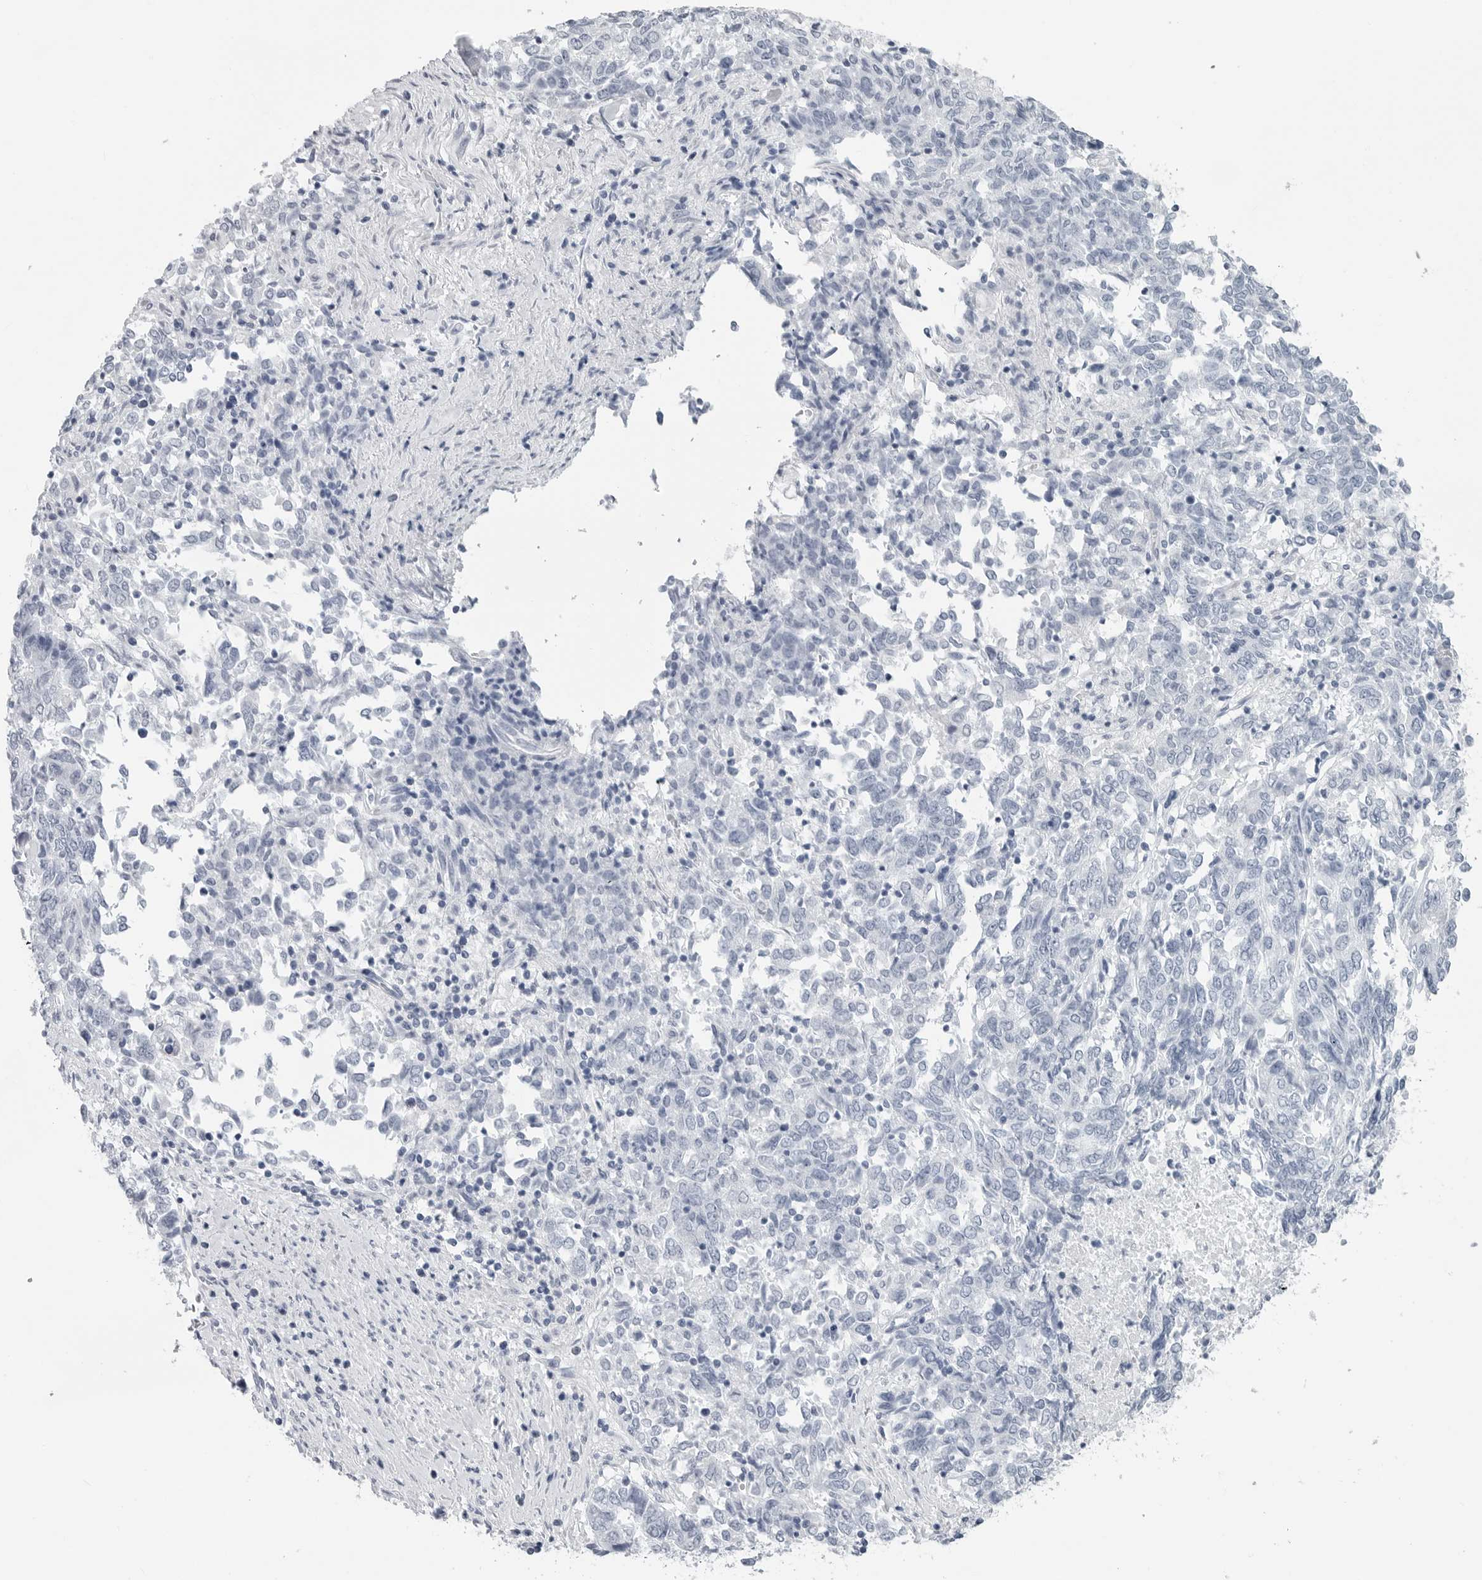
{"staining": {"intensity": "negative", "quantity": "none", "location": "none"}, "tissue": "endometrial cancer", "cell_type": "Tumor cells", "image_type": "cancer", "snomed": [{"axis": "morphology", "description": "Adenocarcinoma, NOS"}, {"axis": "topography", "description": "Endometrium"}], "caption": "This is an immunohistochemistry image of endometrial cancer. There is no expression in tumor cells.", "gene": "CSH1", "patient": {"sex": "female", "age": 80}}